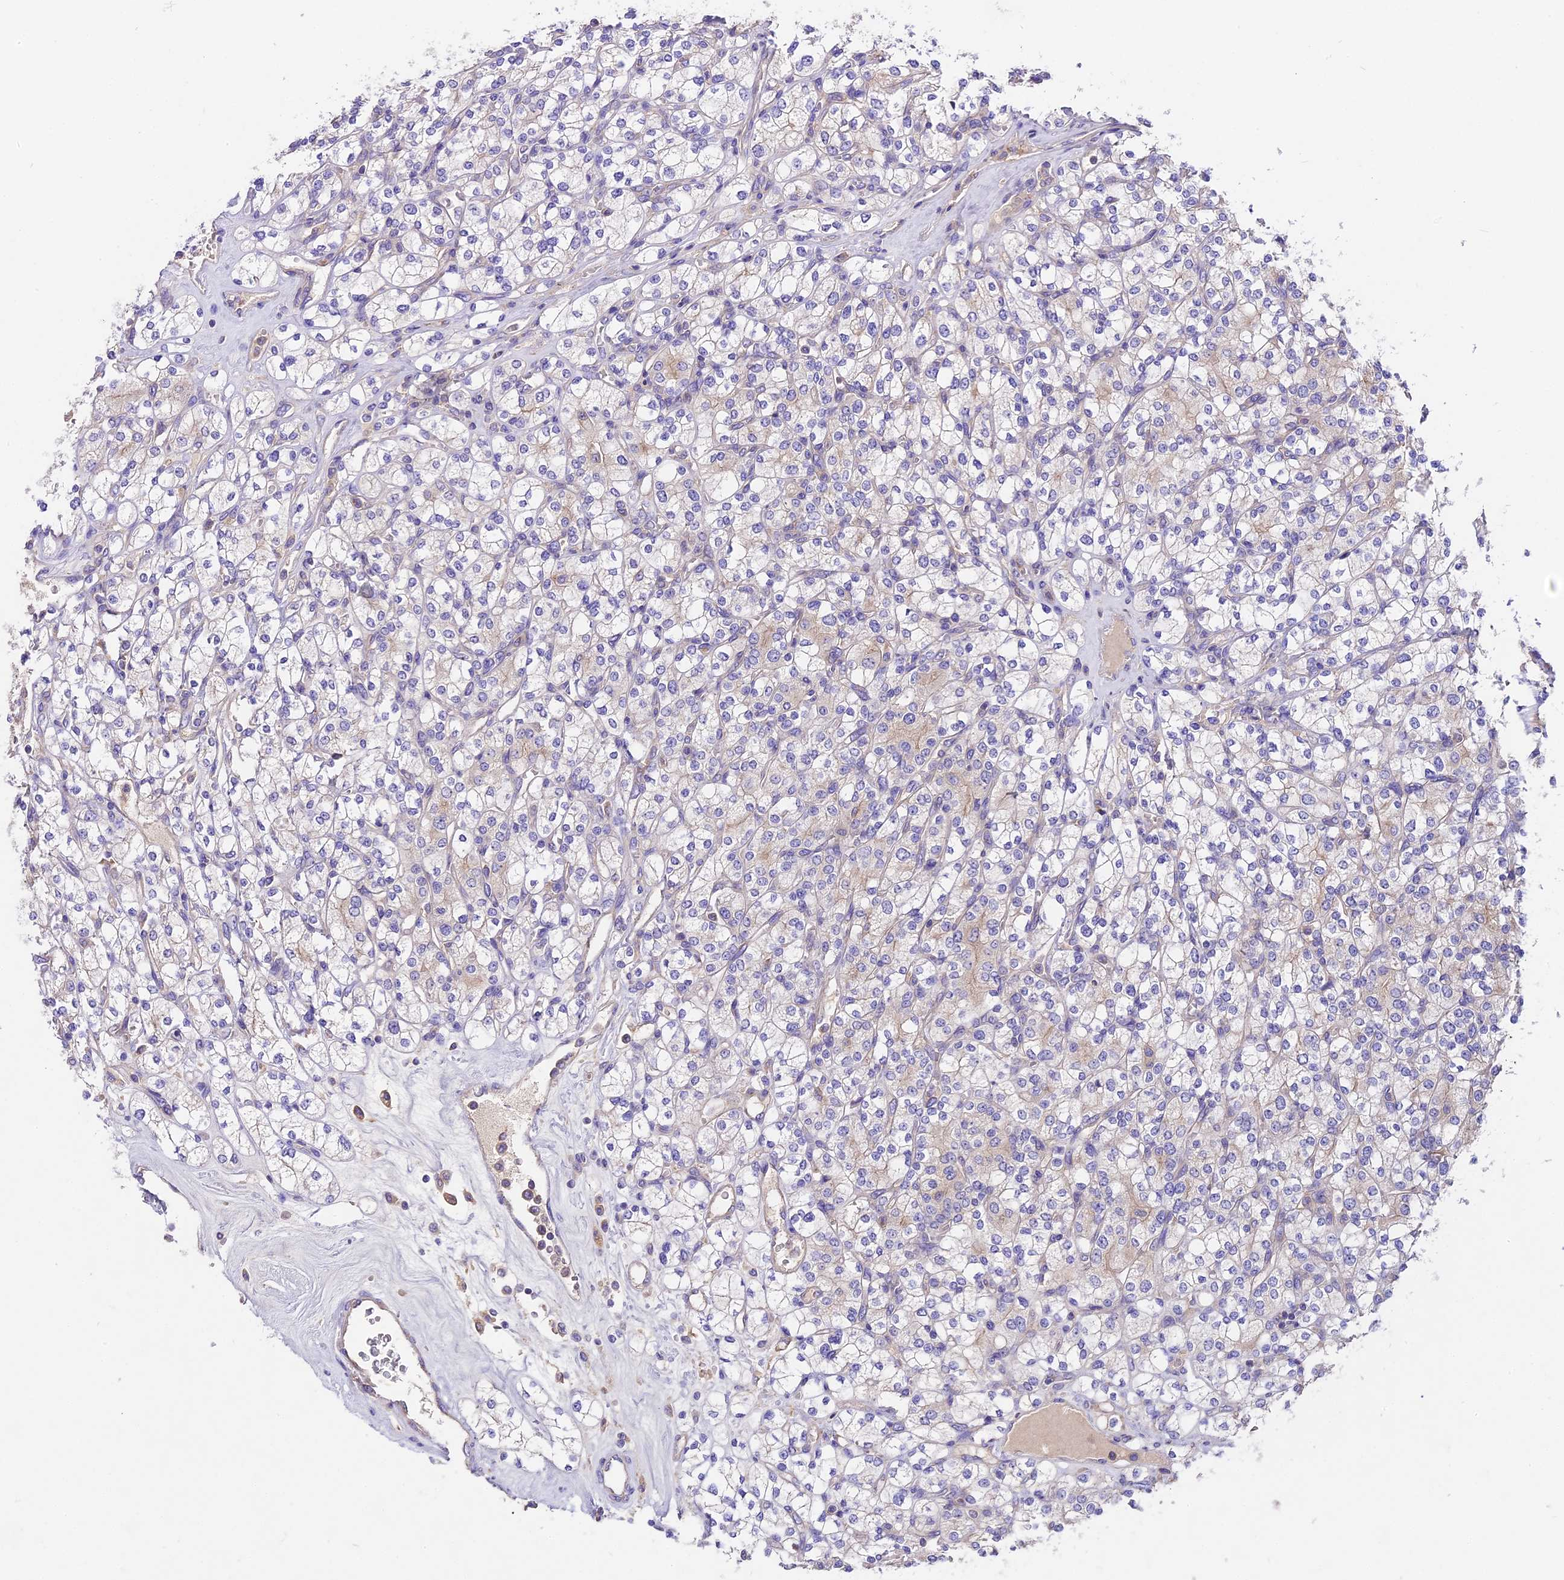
{"staining": {"intensity": "negative", "quantity": "none", "location": "none"}, "tissue": "renal cancer", "cell_type": "Tumor cells", "image_type": "cancer", "snomed": [{"axis": "morphology", "description": "Adenocarcinoma, NOS"}, {"axis": "topography", "description": "Kidney"}], "caption": "Adenocarcinoma (renal) was stained to show a protein in brown. There is no significant staining in tumor cells. (DAB IHC with hematoxylin counter stain).", "gene": "PEMT", "patient": {"sex": "male", "age": 77}}